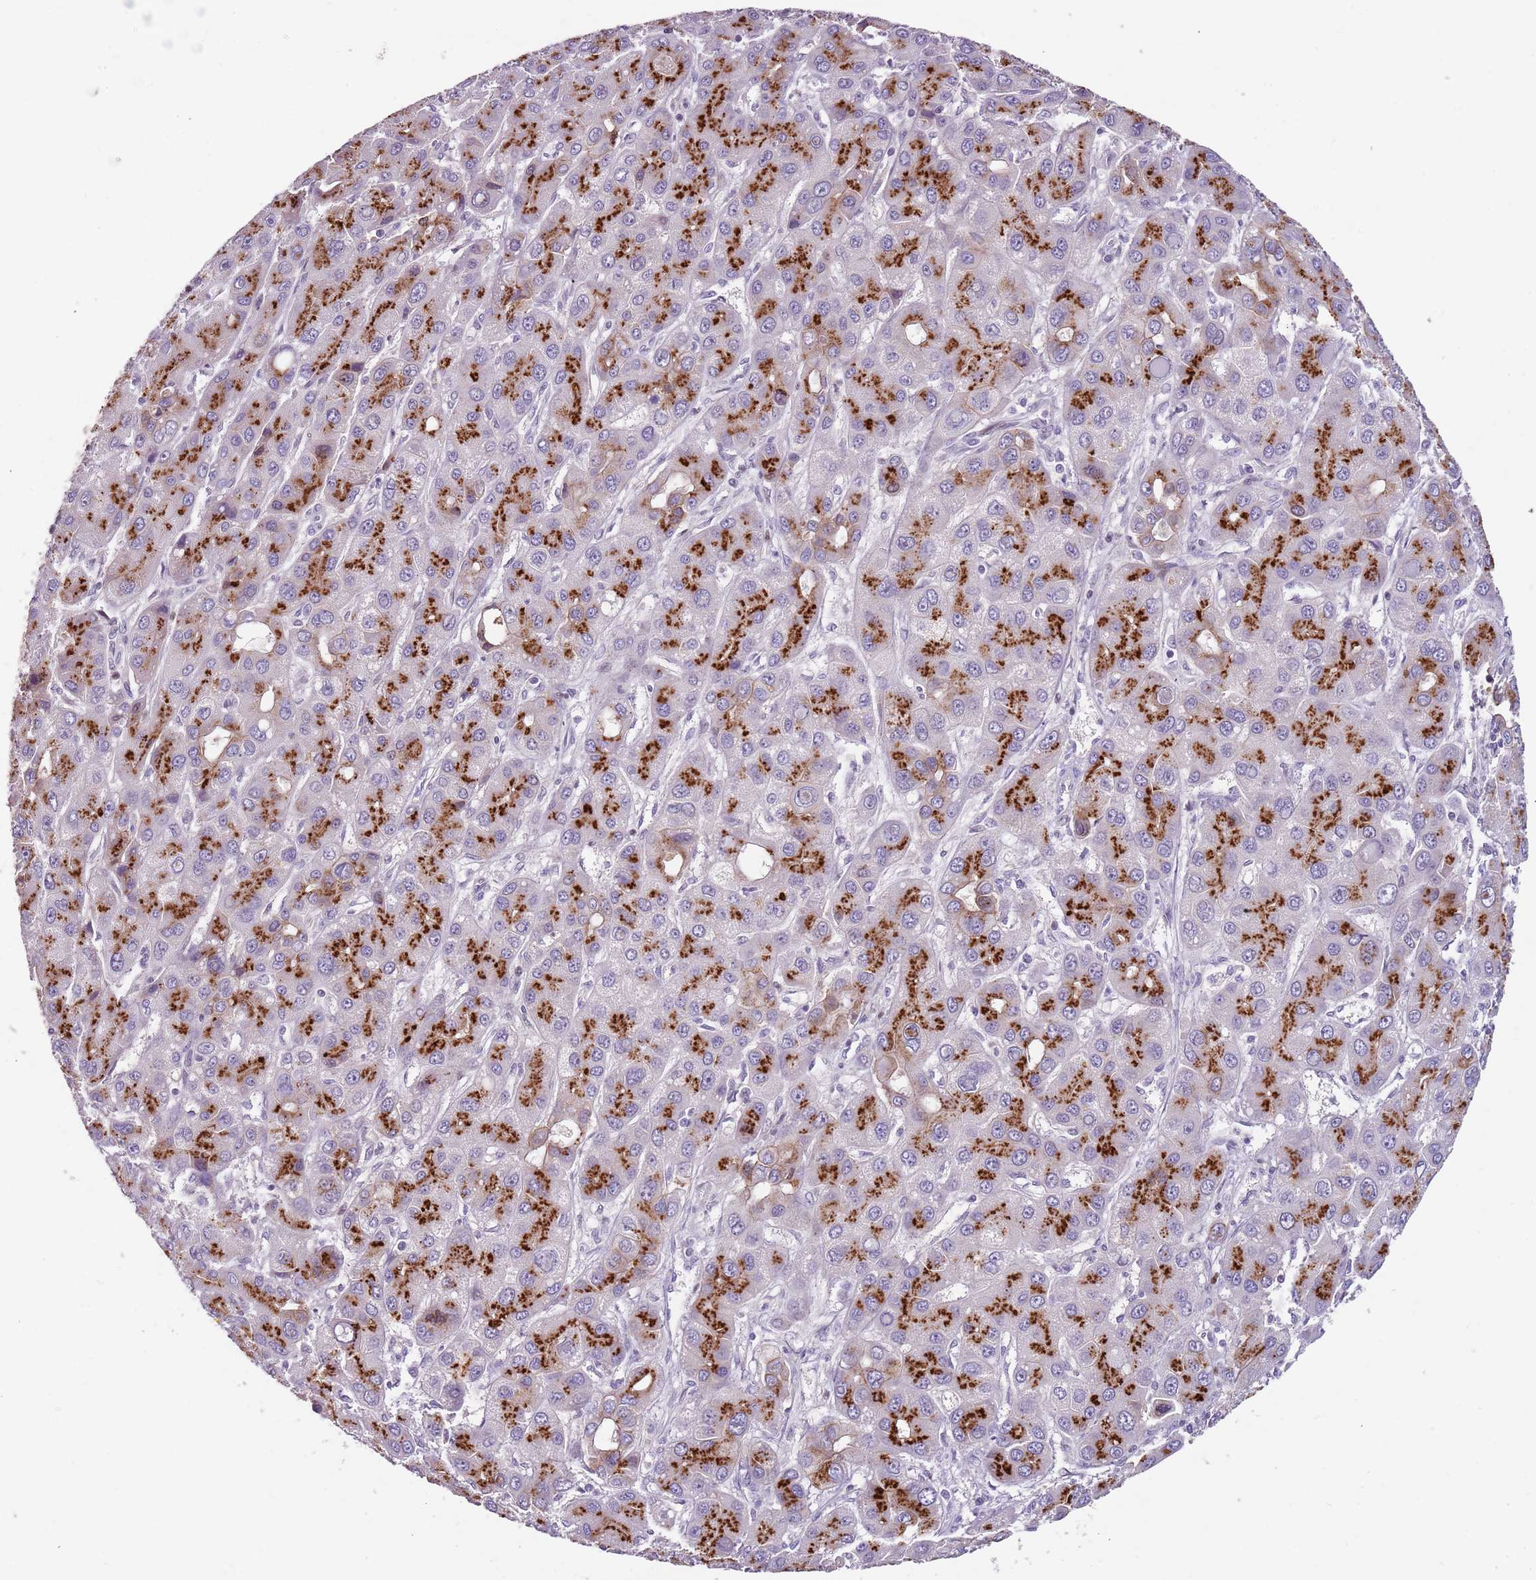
{"staining": {"intensity": "strong", "quantity": ">75%", "location": "cytoplasmic/membranous"}, "tissue": "liver cancer", "cell_type": "Tumor cells", "image_type": "cancer", "snomed": [{"axis": "morphology", "description": "Carcinoma, Hepatocellular, NOS"}, {"axis": "topography", "description": "Liver"}], "caption": "Human liver cancer (hepatocellular carcinoma) stained for a protein (brown) exhibits strong cytoplasmic/membranous positive positivity in about >75% of tumor cells.", "gene": "C2CD3", "patient": {"sex": "male", "age": 55}}